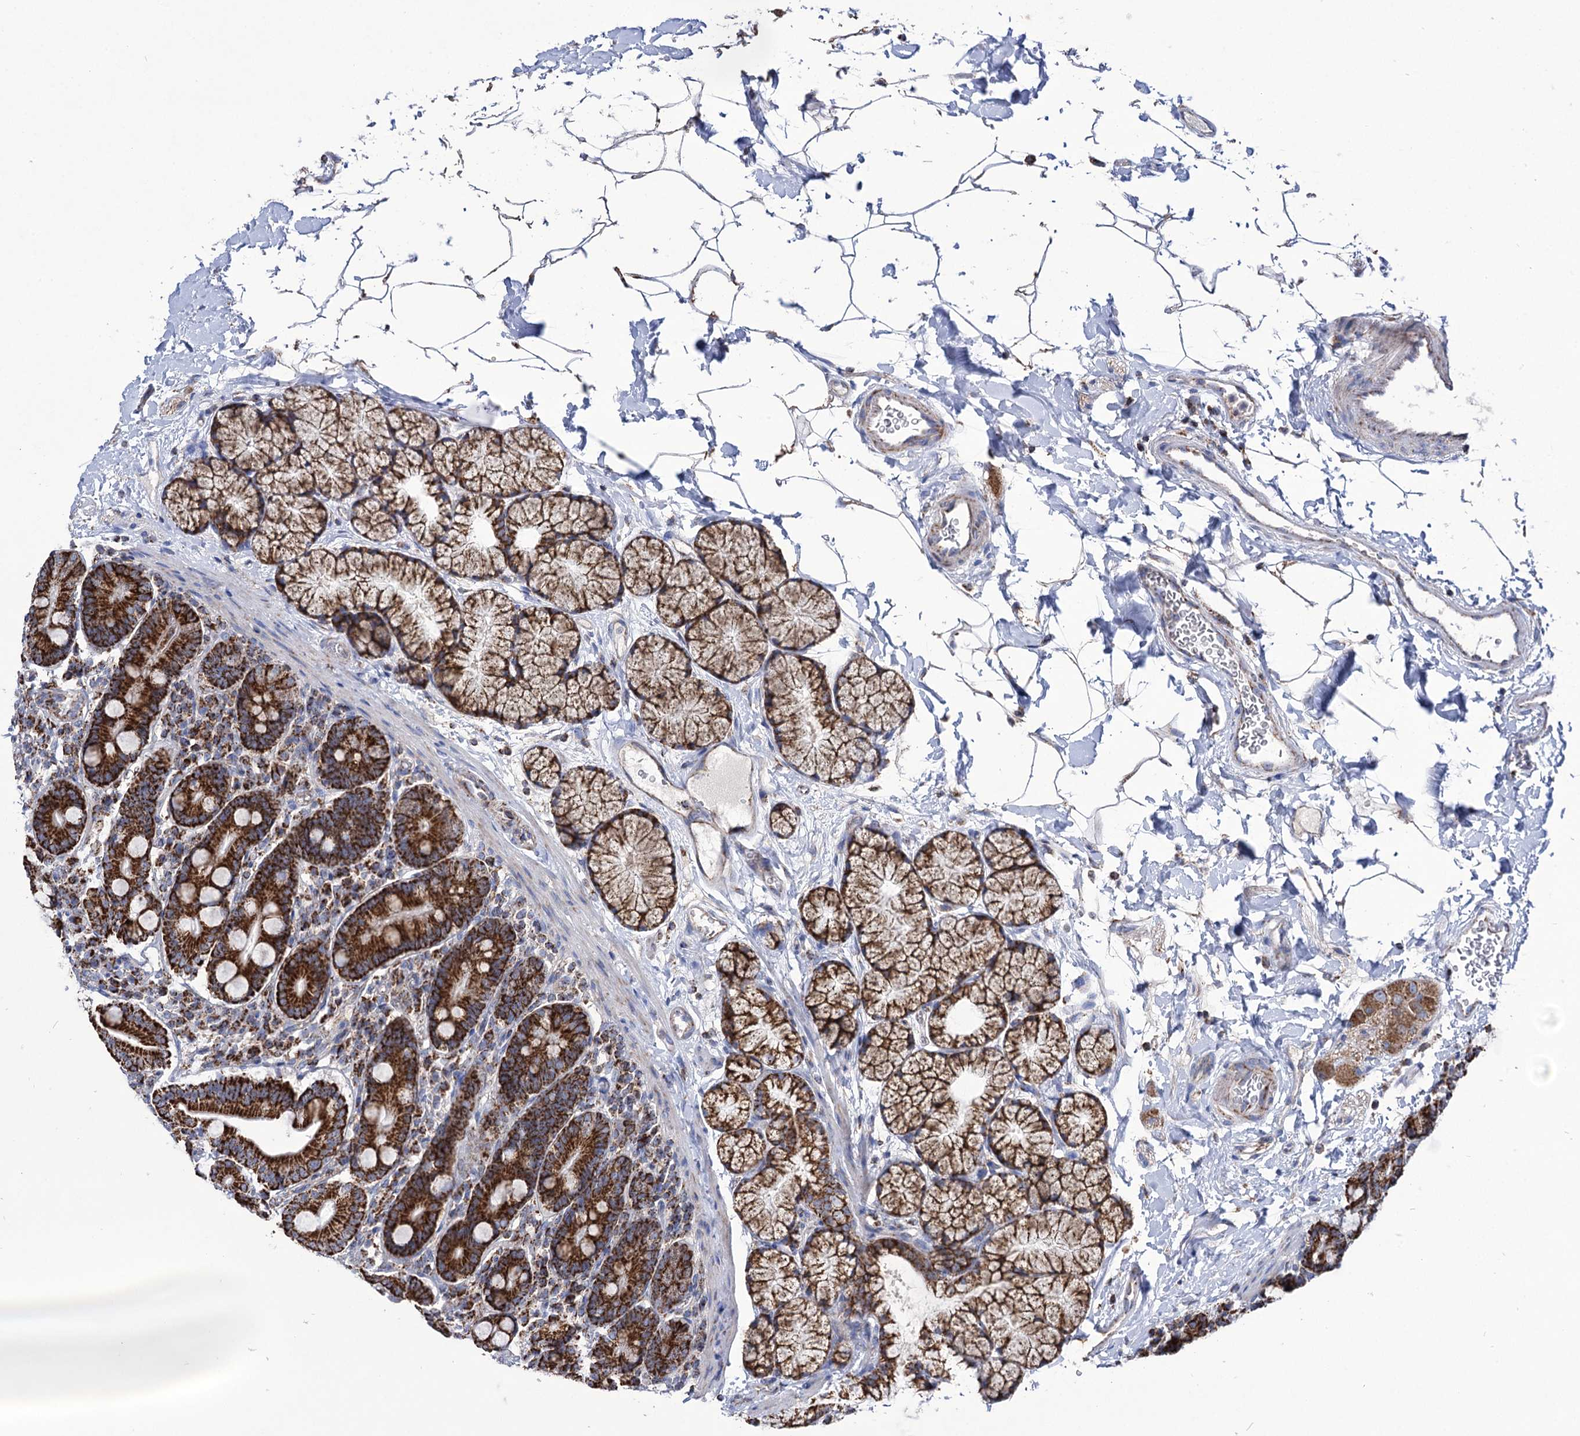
{"staining": {"intensity": "strong", "quantity": ">75%", "location": "cytoplasmic/membranous"}, "tissue": "duodenum", "cell_type": "Glandular cells", "image_type": "normal", "snomed": [{"axis": "morphology", "description": "Normal tissue, NOS"}, {"axis": "topography", "description": "Duodenum"}], "caption": "Immunohistochemistry photomicrograph of benign duodenum: human duodenum stained using IHC demonstrates high levels of strong protein expression localized specifically in the cytoplasmic/membranous of glandular cells, appearing as a cytoplasmic/membranous brown color.", "gene": "ABHD10", "patient": {"sex": "male", "age": 35}}